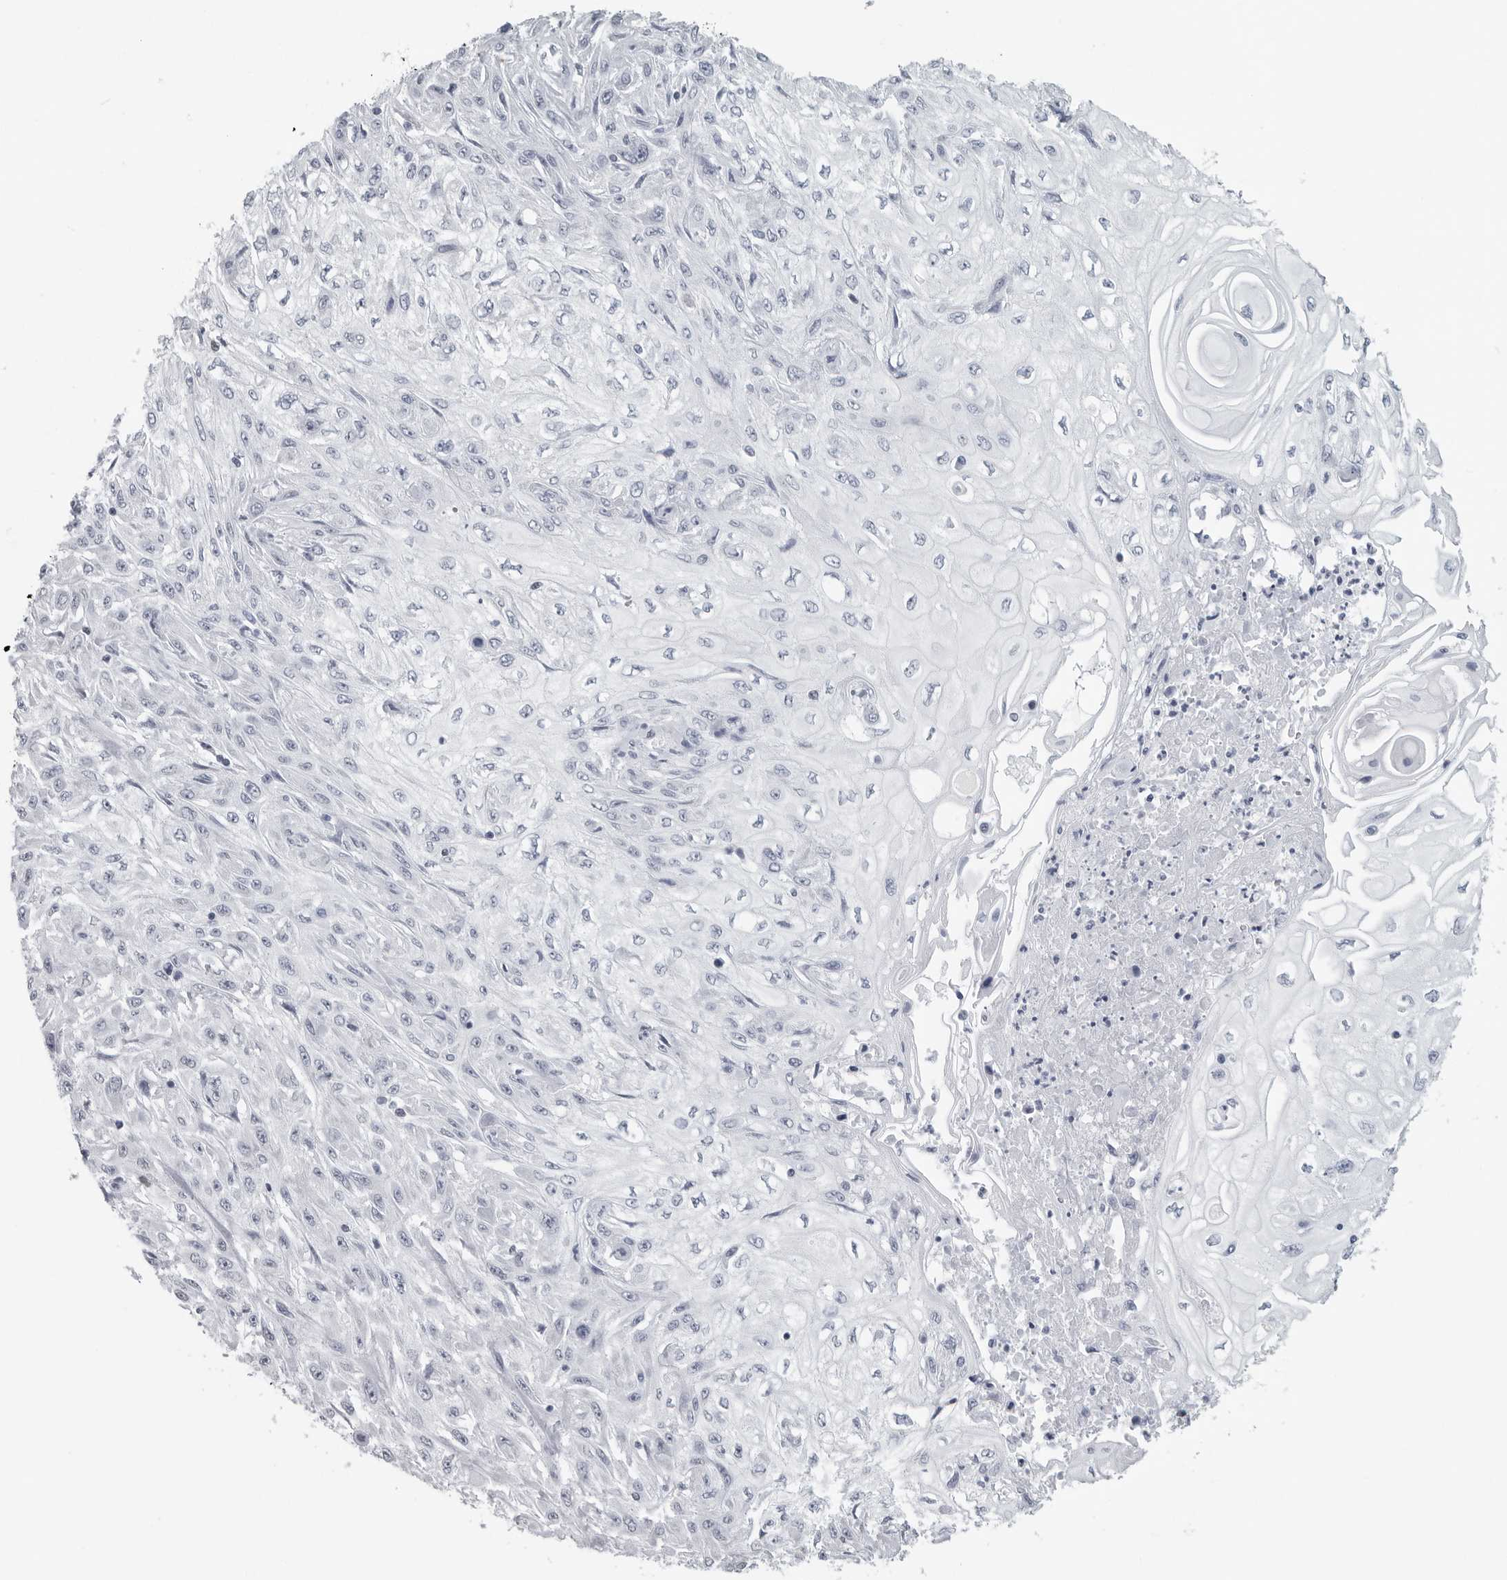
{"staining": {"intensity": "negative", "quantity": "none", "location": "none"}, "tissue": "skin cancer", "cell_type": "Tumor cells", "image_type": "cancer", "snomed": [{"axis": "morphology", "description": "Squamous cell carcinoma, NOS"}, {"axis": "morphology", "description": "Squamous cell carcinoma, metastatic, NOS"}, {"axis": "topography", "description": "Skin"}, {"axis": "topography", "description": "Lymph node"}], "caption": "Immunohistochemistry (IHC) of human skin cancer displays no positivity in tumor cells.", "gene": "SATB2", "patient": {"sex": "male", "age": 75}}